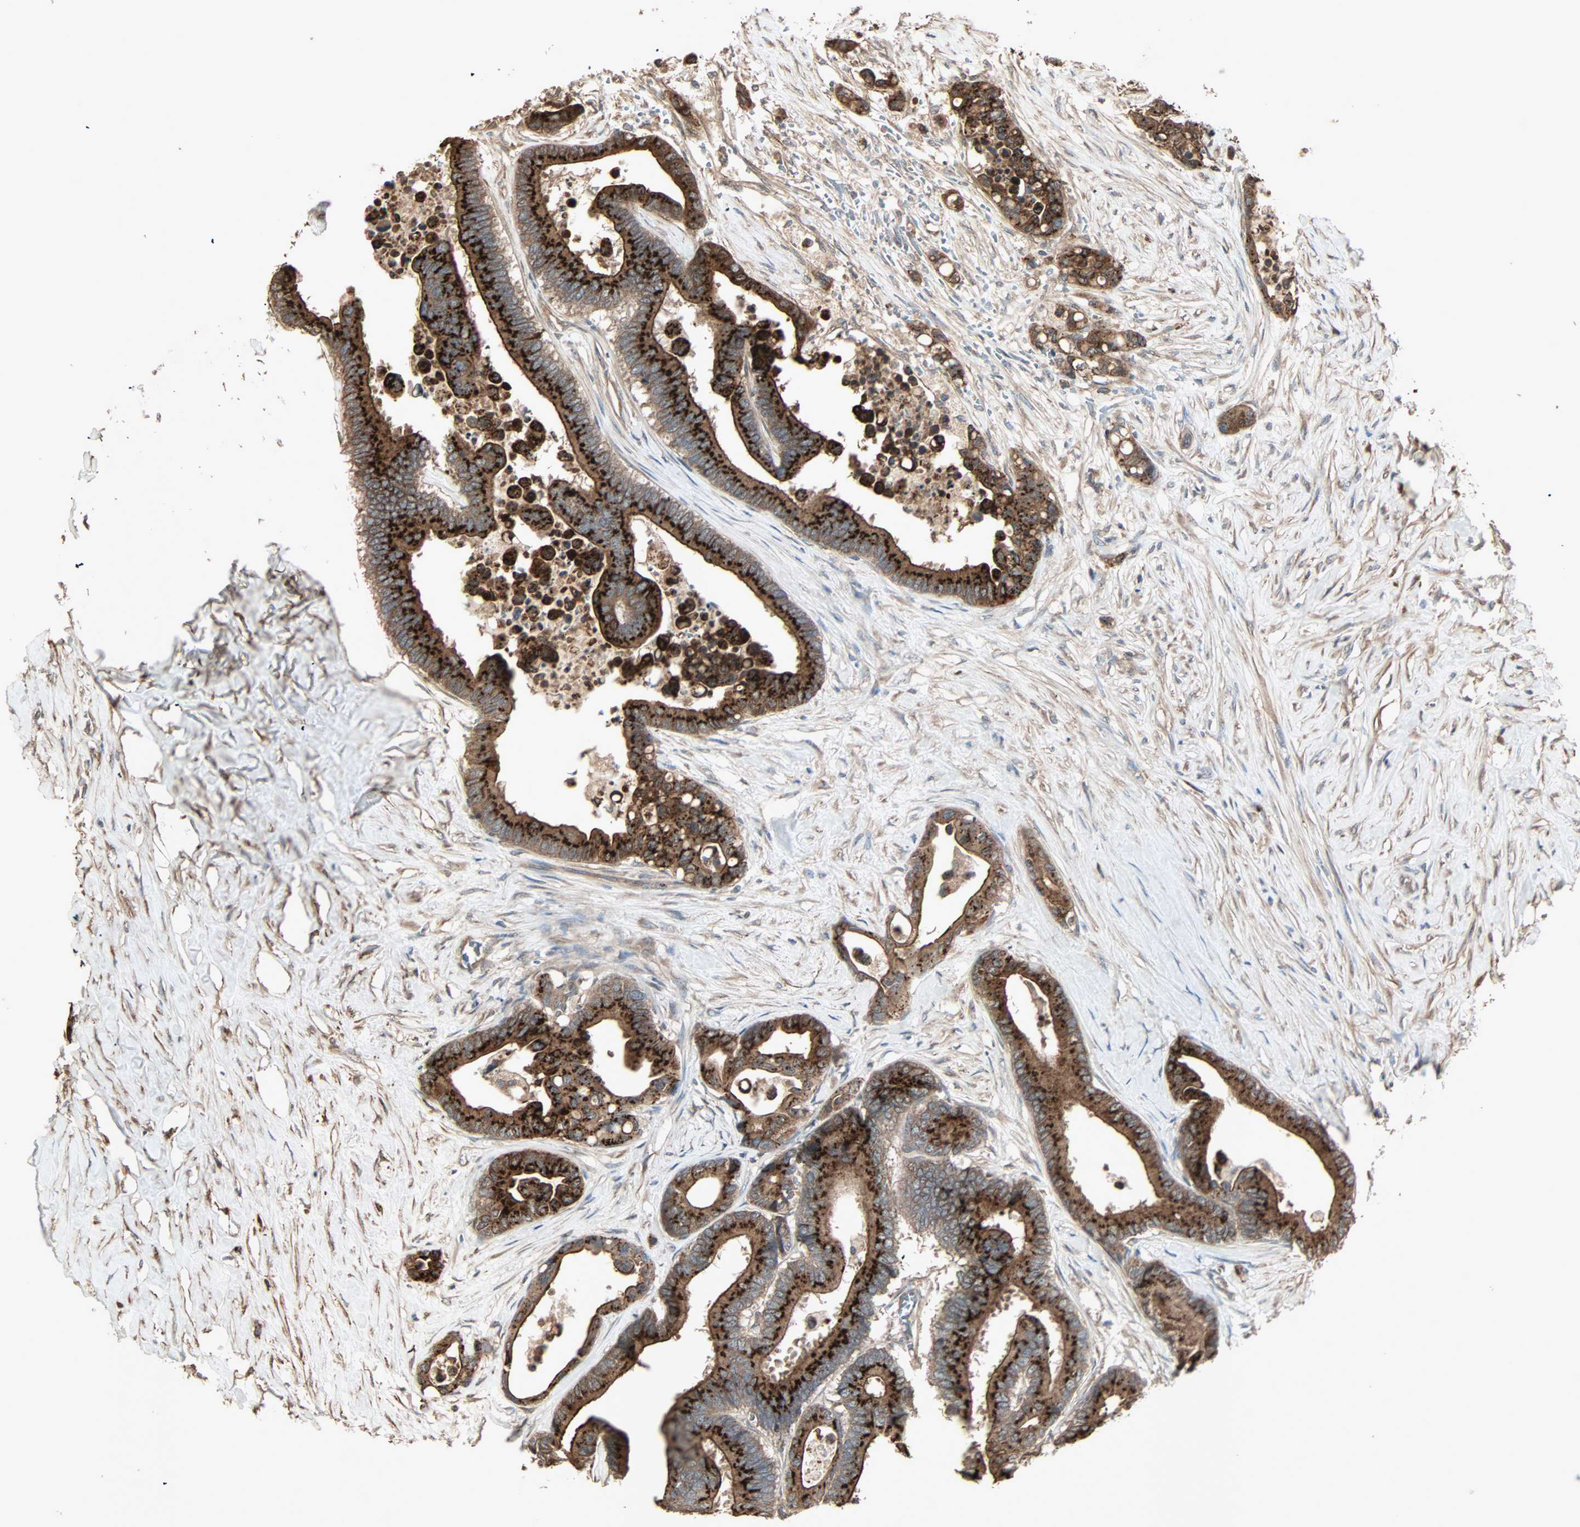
{"staining": {"intensity": "strong", "quantity": ">75%", "location": "cytoplasmic/membranous"}, "tissue": "colorectal cancer", "cell_type": "Tumor cells", "image_type": "cancer", "snomed": [{"axis": "morphology", "description": "Normal tissue, NOS"}, {"axis": "morphology", "description": "Adenocarcinoma, NOS"}, {"axis": "topography", "description": "Colon"}], "caption": "DAB (3,3'-diaminobenzidine) immunohistochemical staining of human colorectal adenocarcinoma displays strong cytoplasmic/membranous protein expression in approximately >75% of tumor cells.", "gene": "GALNT3", "patient": {"sex": "male", "age": 82}}